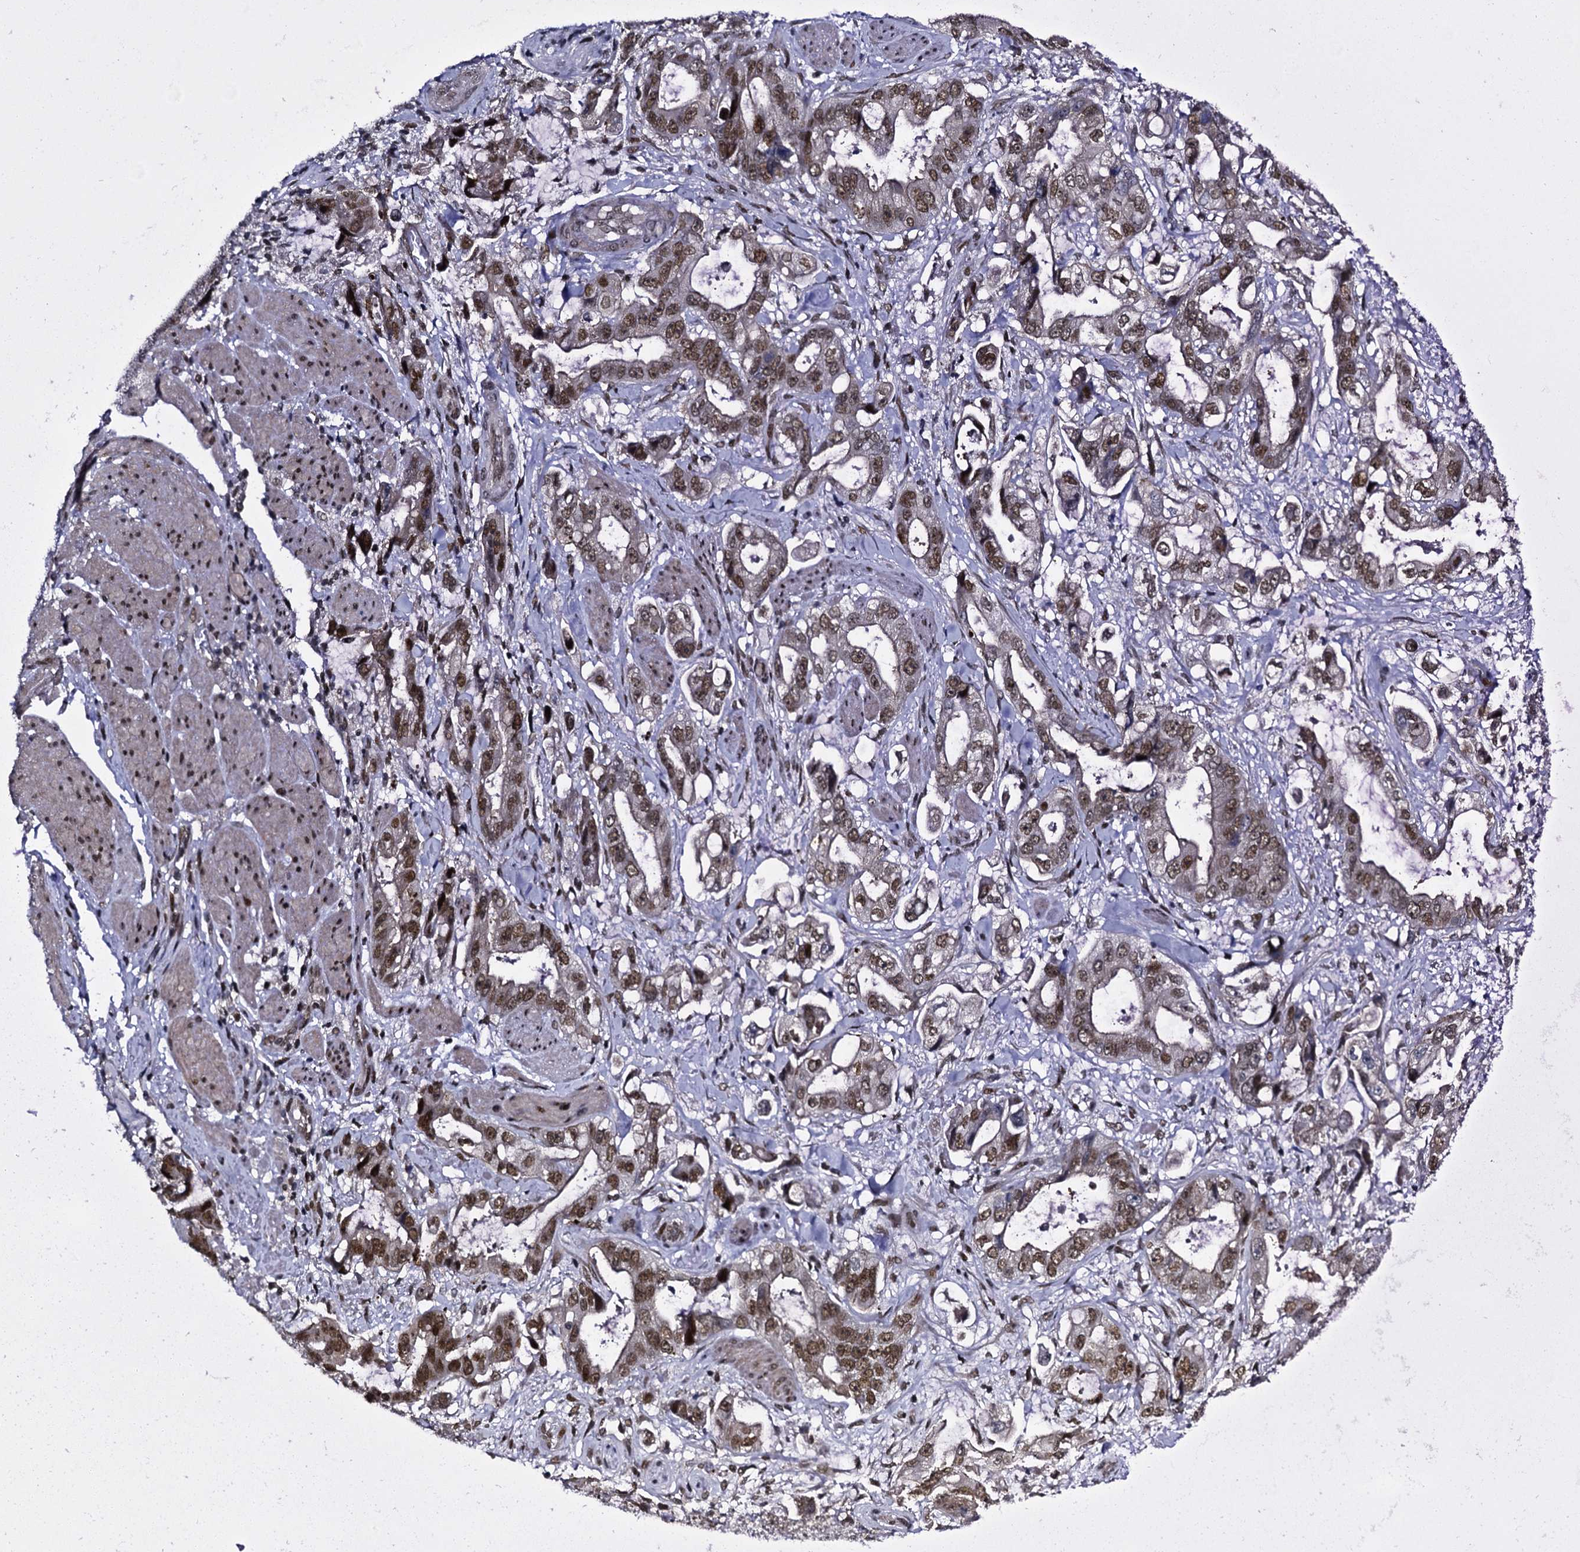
{"staining": {"intensity": "moderate", "quantity": ">75%", "location": "nuclear"}, "tissue": "stomach cancer", "cell_type": "Tumor cells", "image_type": "cancer", "snomed": [{"axis": "morphology", "description": "Adenocarcinoma, NOS"}, {"axis": "topography", "description": "Stomach"}], "caption": "The immunohistochemical stain labels moderate nuclear positivity in tumor cells of adenocarcinoma (stomach) tissue.", "gene": "RUFY2", "patient": {"sex": "male", "age": 62}}